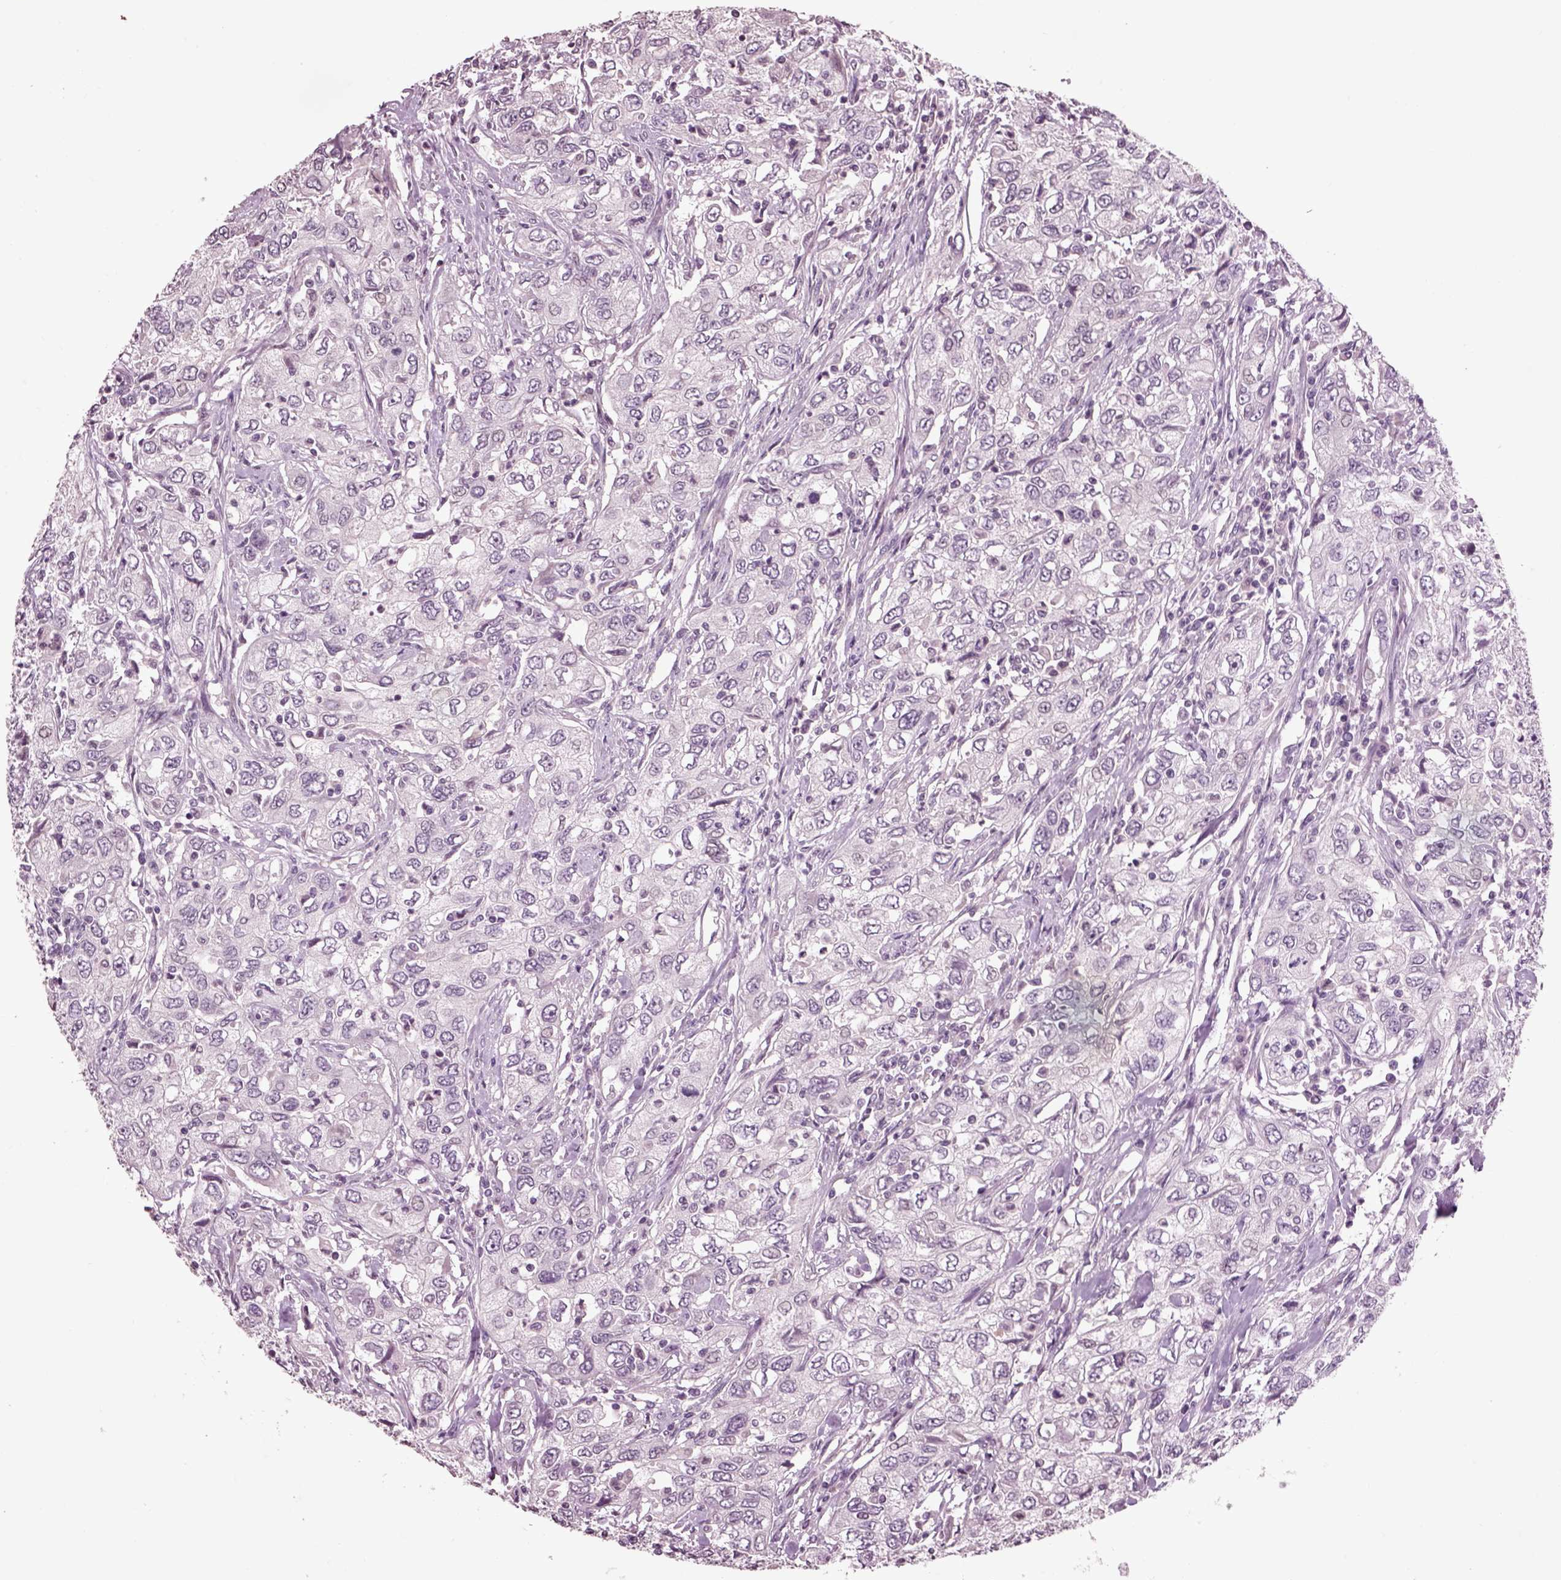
{"staining": {"intensity": "negative", "quantity": "none", "location": "none"}, "tissue": "urothelial cancer", "cell_type": "Tumor cells", "image_type": "cancer", "snomed": [{"axis": "morphology", "description": "Urothelial carcinoma, High grade"}, {"axis": "topography", "description": "Urinary bladder"}], "caption": "High-grade urothelial carcinoma stained for a protein using immunohistochemistry displays no positivity tumor cells.", "gene": "CHGB", "patient": {"sex": "male", "age": 76}}